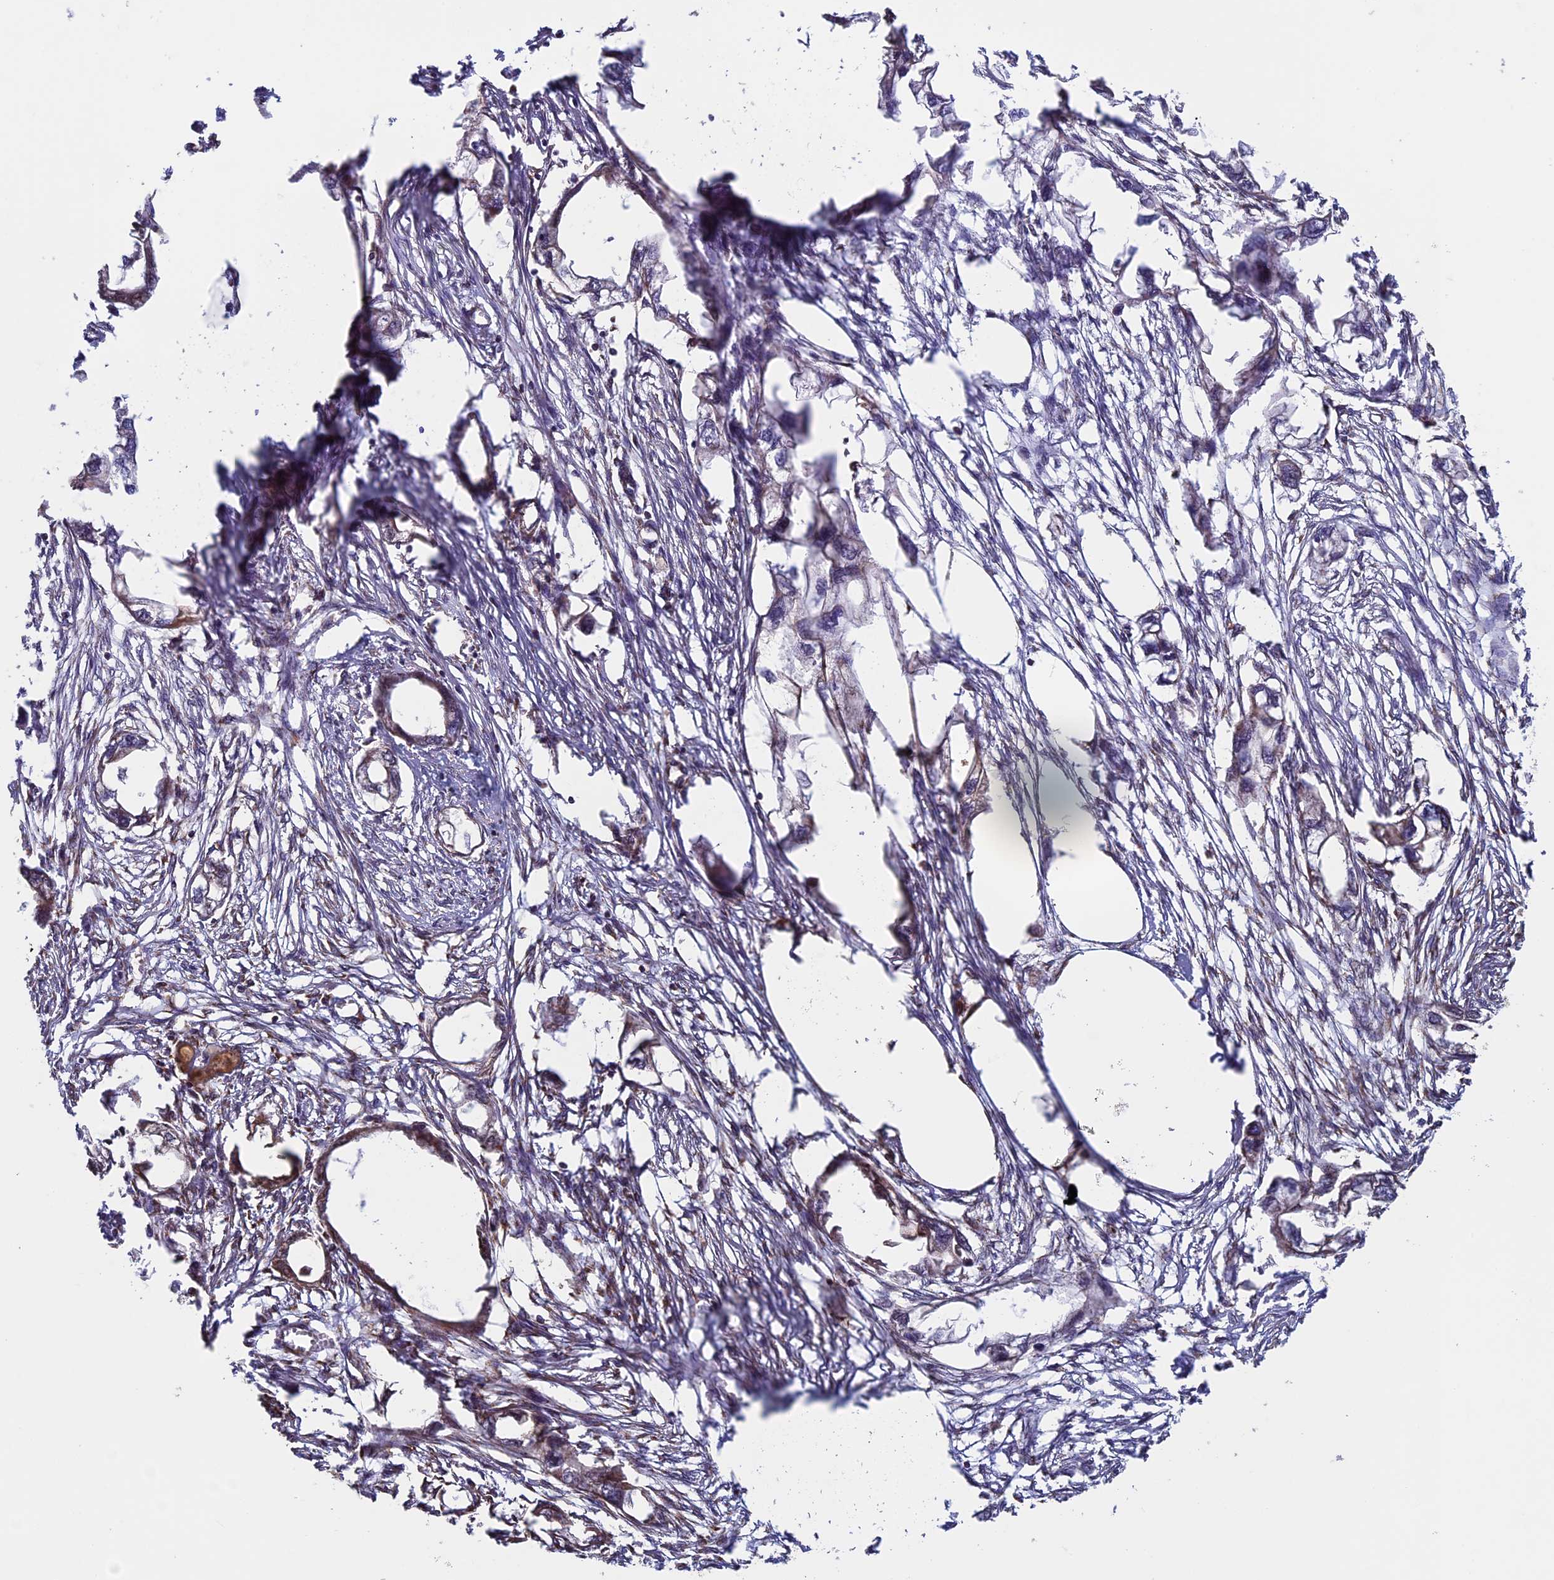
{"staining": {"intensity": "negative", "quantity": "none", "location": "none"}, "tissue": "endometrial cancer", "cell_type": "Tumor cells", "image_type": "cancer", "snomed": [{"axis": "morphology", "description": "Adenocarcinoma, NOS"}, {"axis": "morphology", "description": "Adenocarcinoma, metastatic, NOS"}, {"axis": "topography", "description": "Adipose tissue"}, {"axis": "topography", "description": "Endometrium"}], "caption": "Immunohistochemistry (IHC) of endometrial adenocarcinoma reveals no expression in tumor cells.", "gene": "CCDC8", "patient": {"sex": "female", "age": 67}}